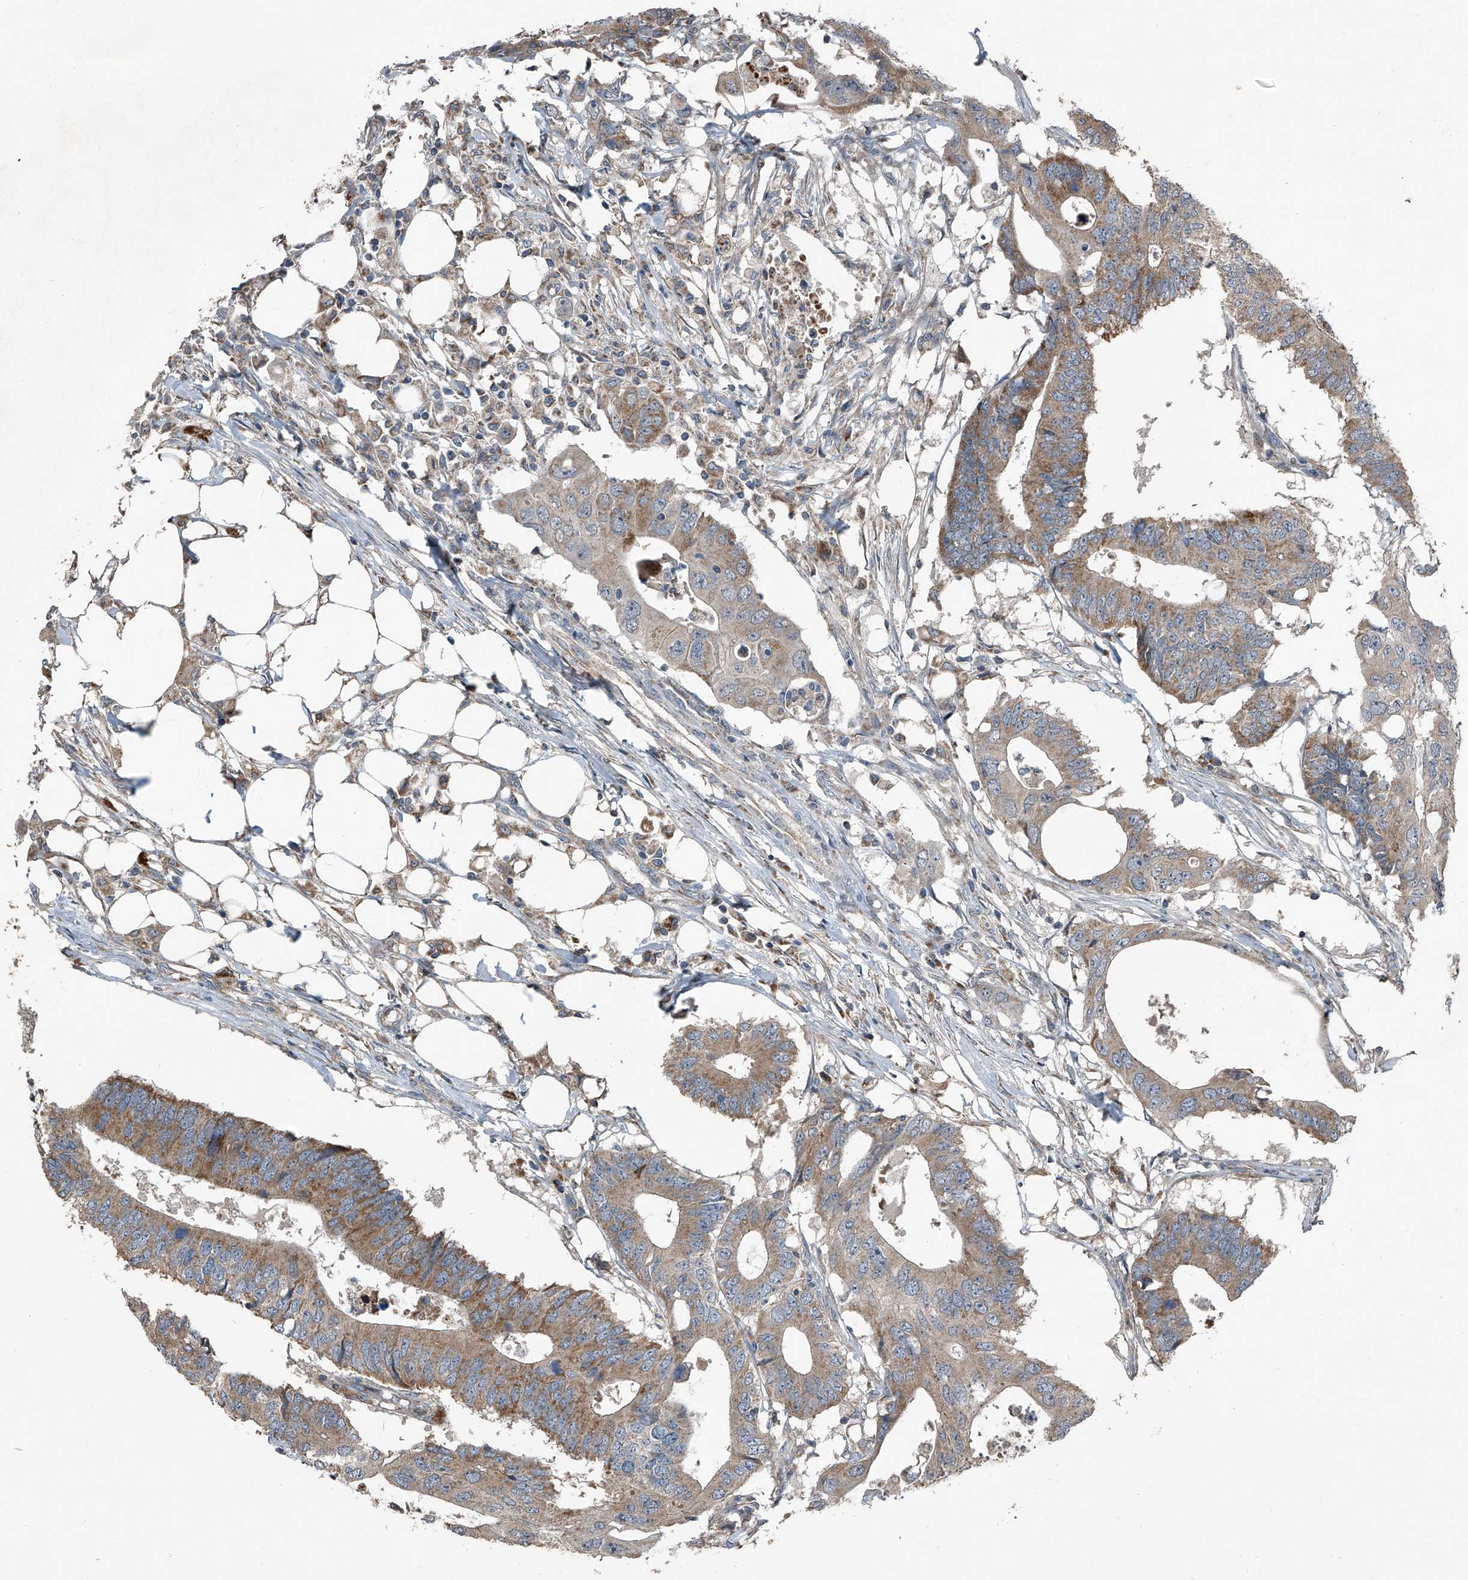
{"staining": {"intensity": "moderate", "quantity": ">75%", "location": "cytoplasmic/membranous"}, "tissue": "colorectal cancer", "cell_type": "Tumor cells", "image_type": "cancer", "snomed": [{"axis": "morphology", "description": "Adenocarcinoma, NOS"}, {"axis": "topography", "description": "Colon"}], "caption": "Colorectal adenocarcinoma stained for a protein (brown) reveals moderate cytoplasmic/membranous positive positivity in approximately >75% of tumor cells.", "gene": "CHRNA7", "patient": {"sex": "male", "age": 71}}